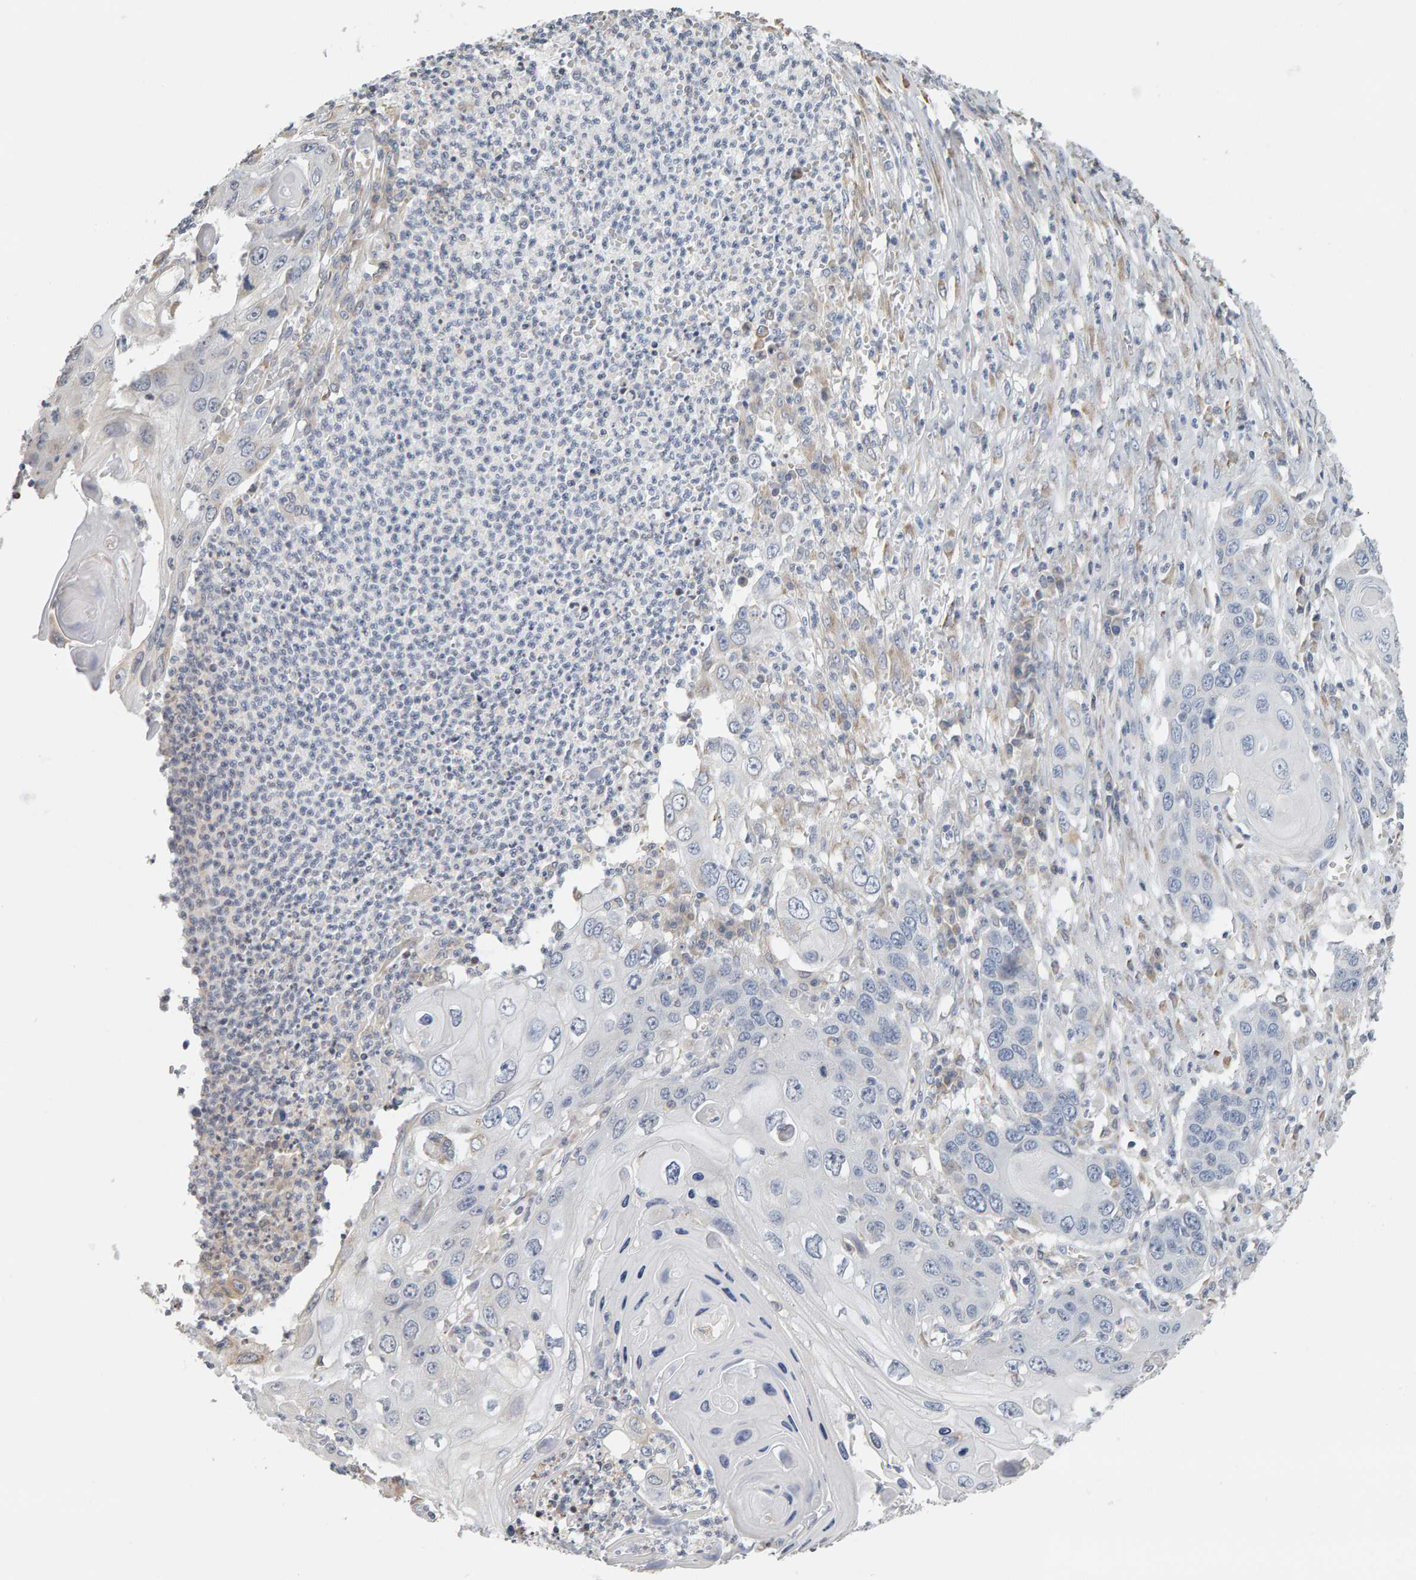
{"staining": {"intensity": "negative", "quantity": "none", "location": "none"}, "tissue": "skin cancer", "cell_type": "Tumor cells", "image_type": "cancer", "snomed": [{"axis": "morphology", "description": "Squamous cell carcinoma, NOS"}, {"axis": "topography", "description": "Skin"}], "caption": "An IHC micrograph of skin squamous cell carcinoma is shown. There is no staining in tumor cells of skin squamous cell carcinoma. (DAB (3,3'-diaminobenzidine) immunohistochemistry visualized using brightfield microscopy, high magnification).", "gene": "ADHFE1", "patient": {"sex": "male", "age": 55}}